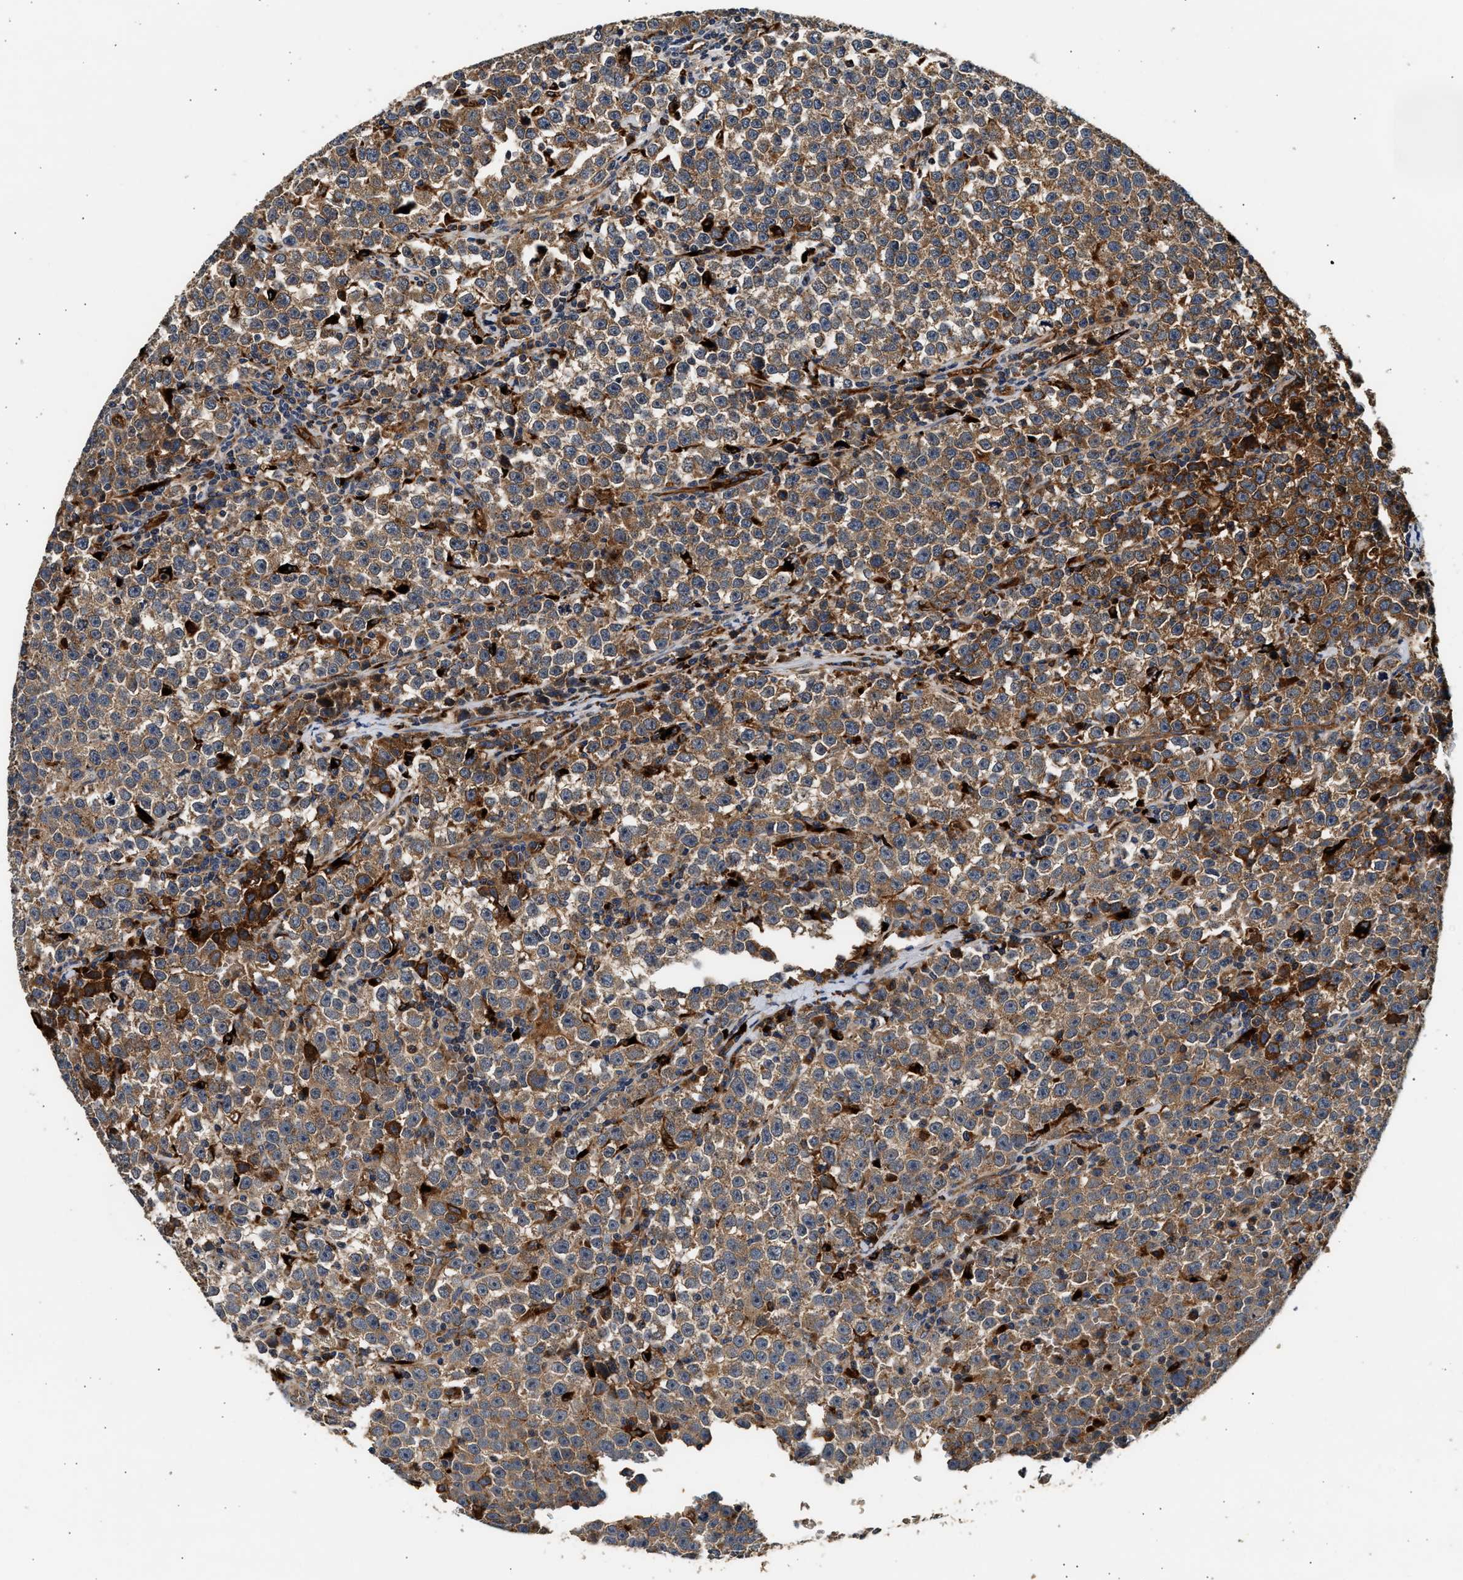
{"staining": {"intensity": "strong", "quantity": ">75%", "location": "cytoplasmic/membranous"}, "tissue": "testis cancer", "cell_type": "Tumor cells", "image_type": "cancer", "snomed": [{"axis": "morphology", "description": "Seminoma, NOS"}, {"axis": "topography", "description": "Testis"}], "caption": "Tumor cells exhibit strong cytoplasmic/membranous positivity in about >75% of cells in testis cancer.", "gene": "PLD3", "patient": {"sex": "male", "age": 43}}